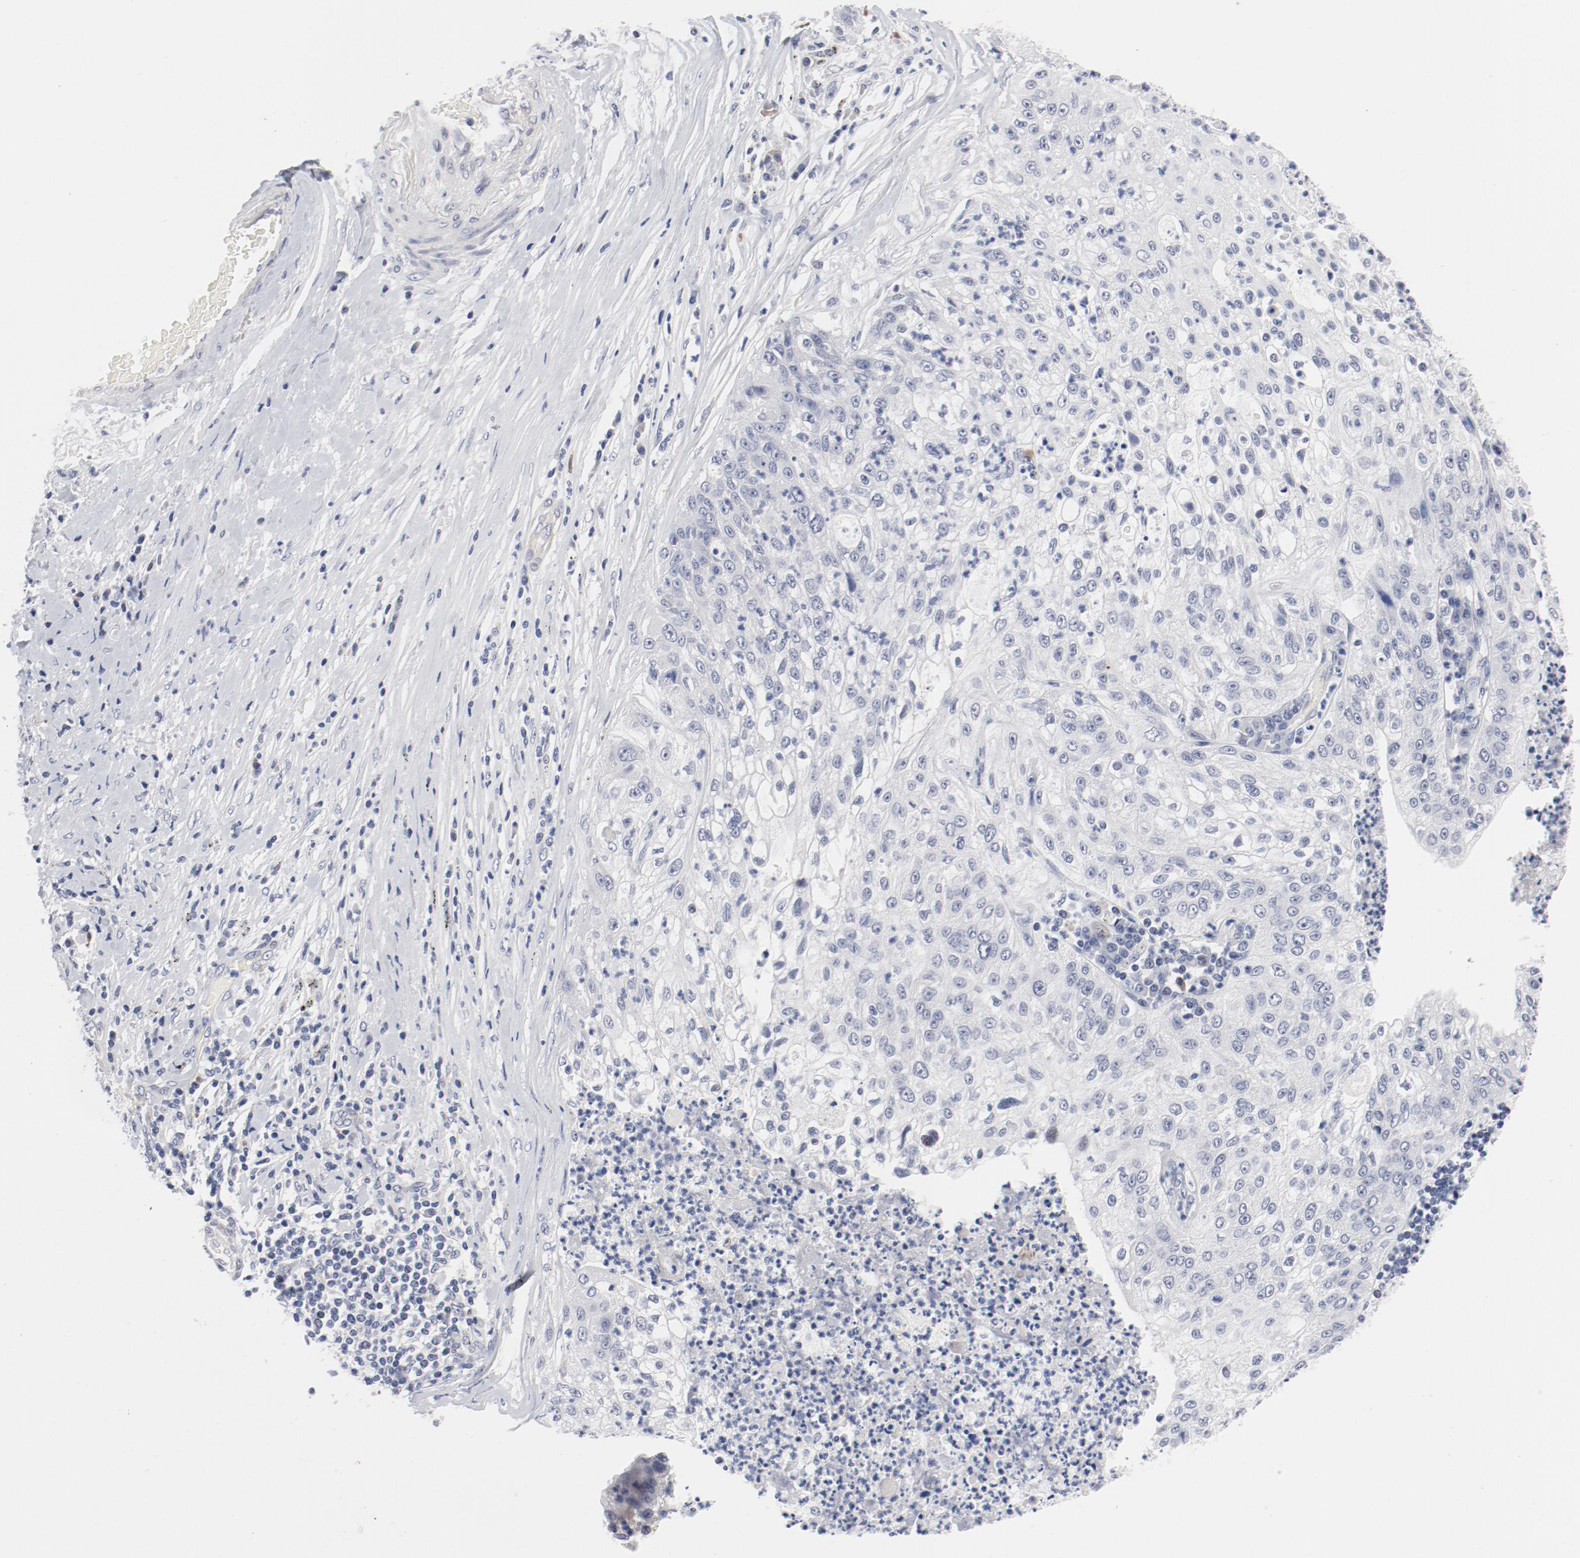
{"staining": {"intensity": "negative", "quantity": "none", "location": "none"}, "tissue": "lung cancer", "cell_type": "Tumor cells", "image_type": "cancer", "snomed": [{"axis": "morphology", "description": "Inflammation, NOS"}, {"axis": "morphology", "description": "Squamous cell carcinoma, NOS"}, {"axis": "topography", "description": "Lymph node"}, {"axis": "topography", "description": "Soft tissue"}, {"axis": "topography", "description": "Lung"}], "caption": "There is no significant expression in tumor cells of lung squamous cell carcinoma.", "gene": "KCNK13", "patient": {"sex": "male", "age": 66}}